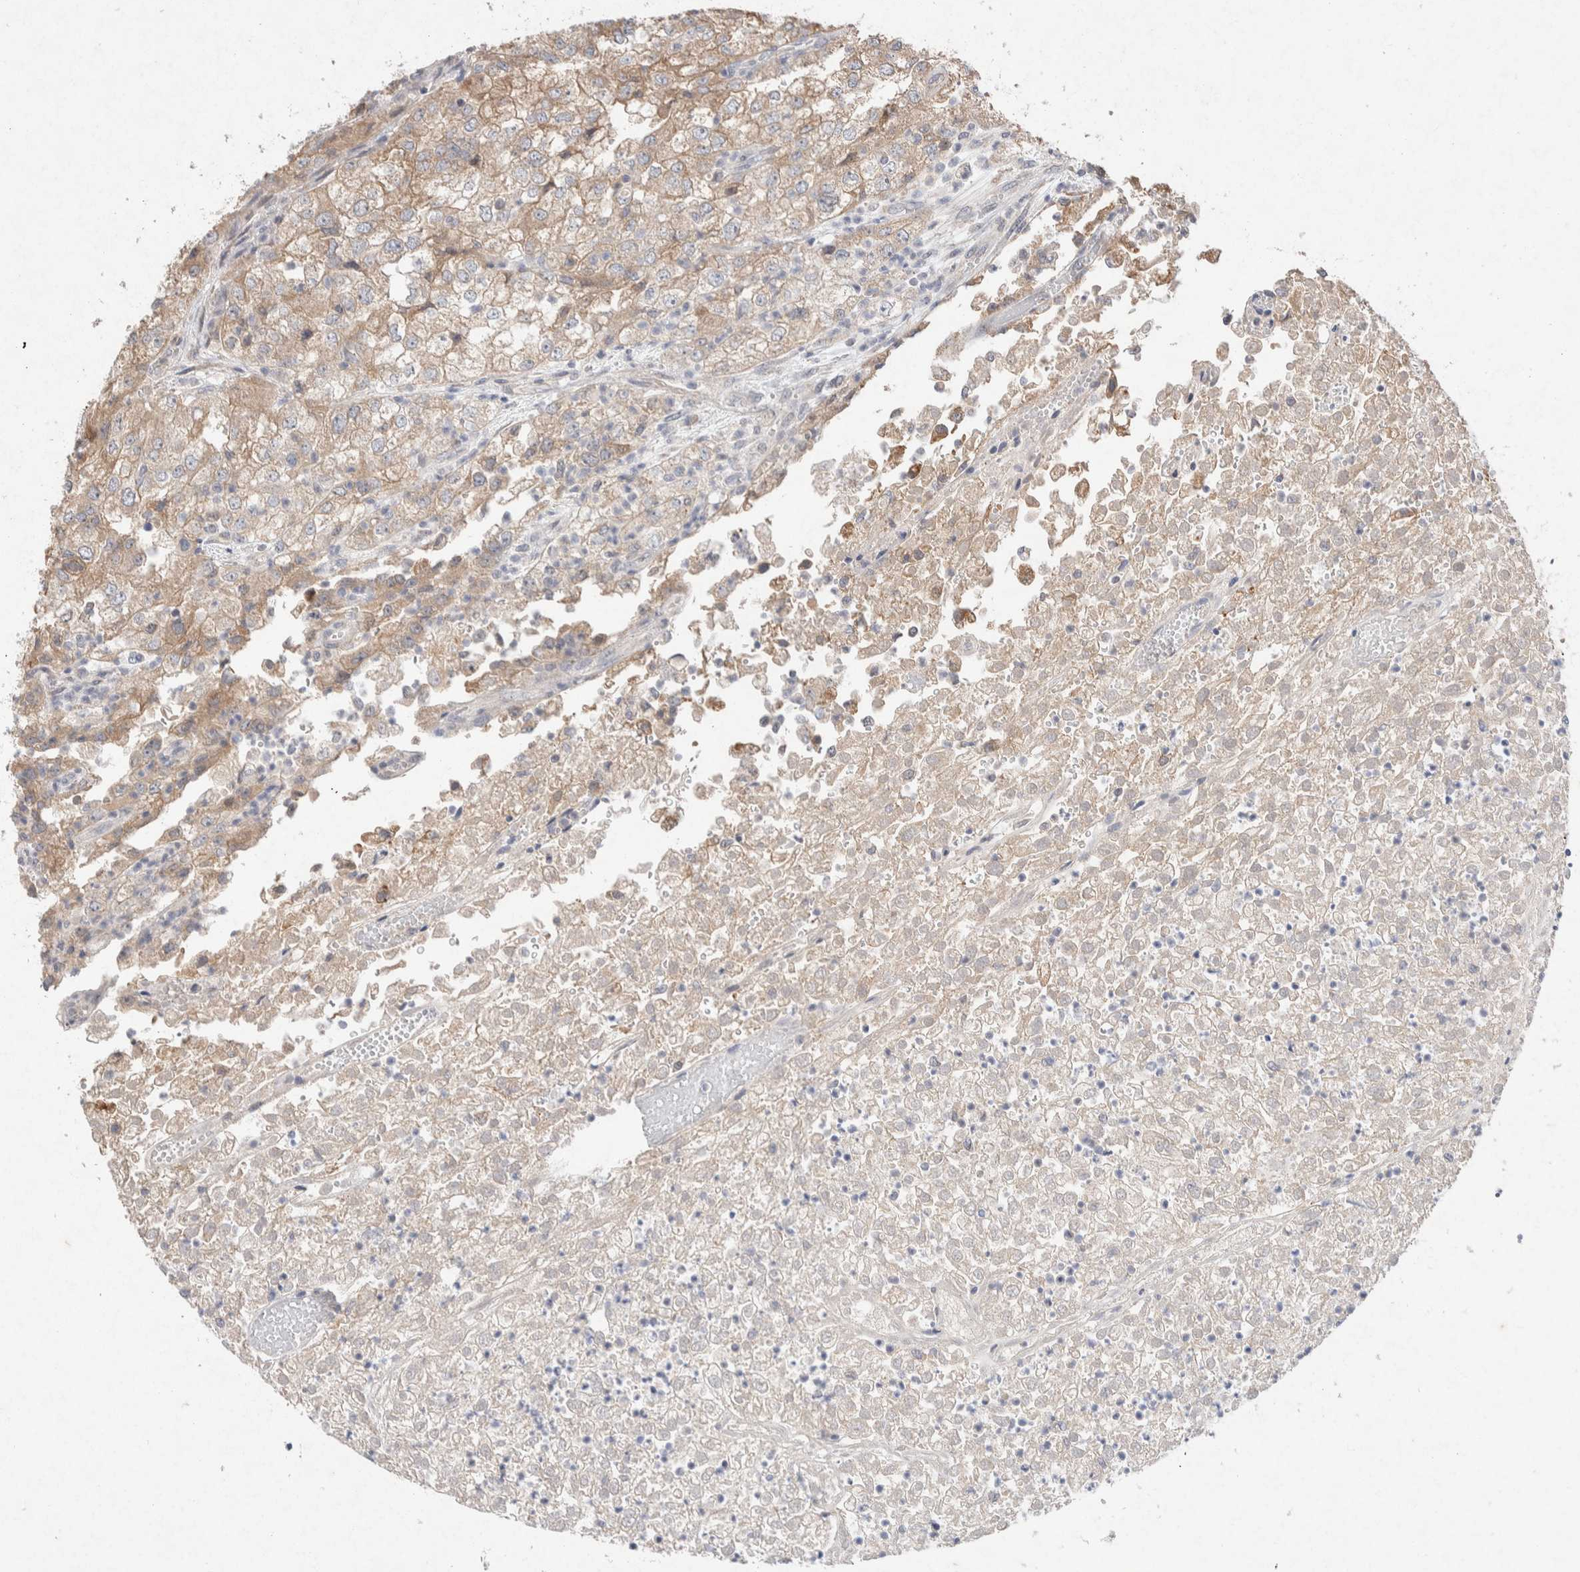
{"staining": {"intensity": "weak", "quantity": ">75%", "location": "cytoplasmic/membranous"}, "tissue": "renal cancer", "cell_type": "Tumor cells", "image_type": "cancer", "snomed": [{"axis": "morphology", "description": "Adenocarcinoma, NOS"}, {"axis": "topography", "description": "Kidney"}], "caption": "Immunohistochemical staining of renal cancer (adenocarcinoma) exhibits low levels of weak cytoplasmic/membranous staining in about >75% of tumor cells. (IHC, brightfield microscopy, high magnification).", "gene": "CMTM4", "patient": {"sex": "female", "age": 54}}